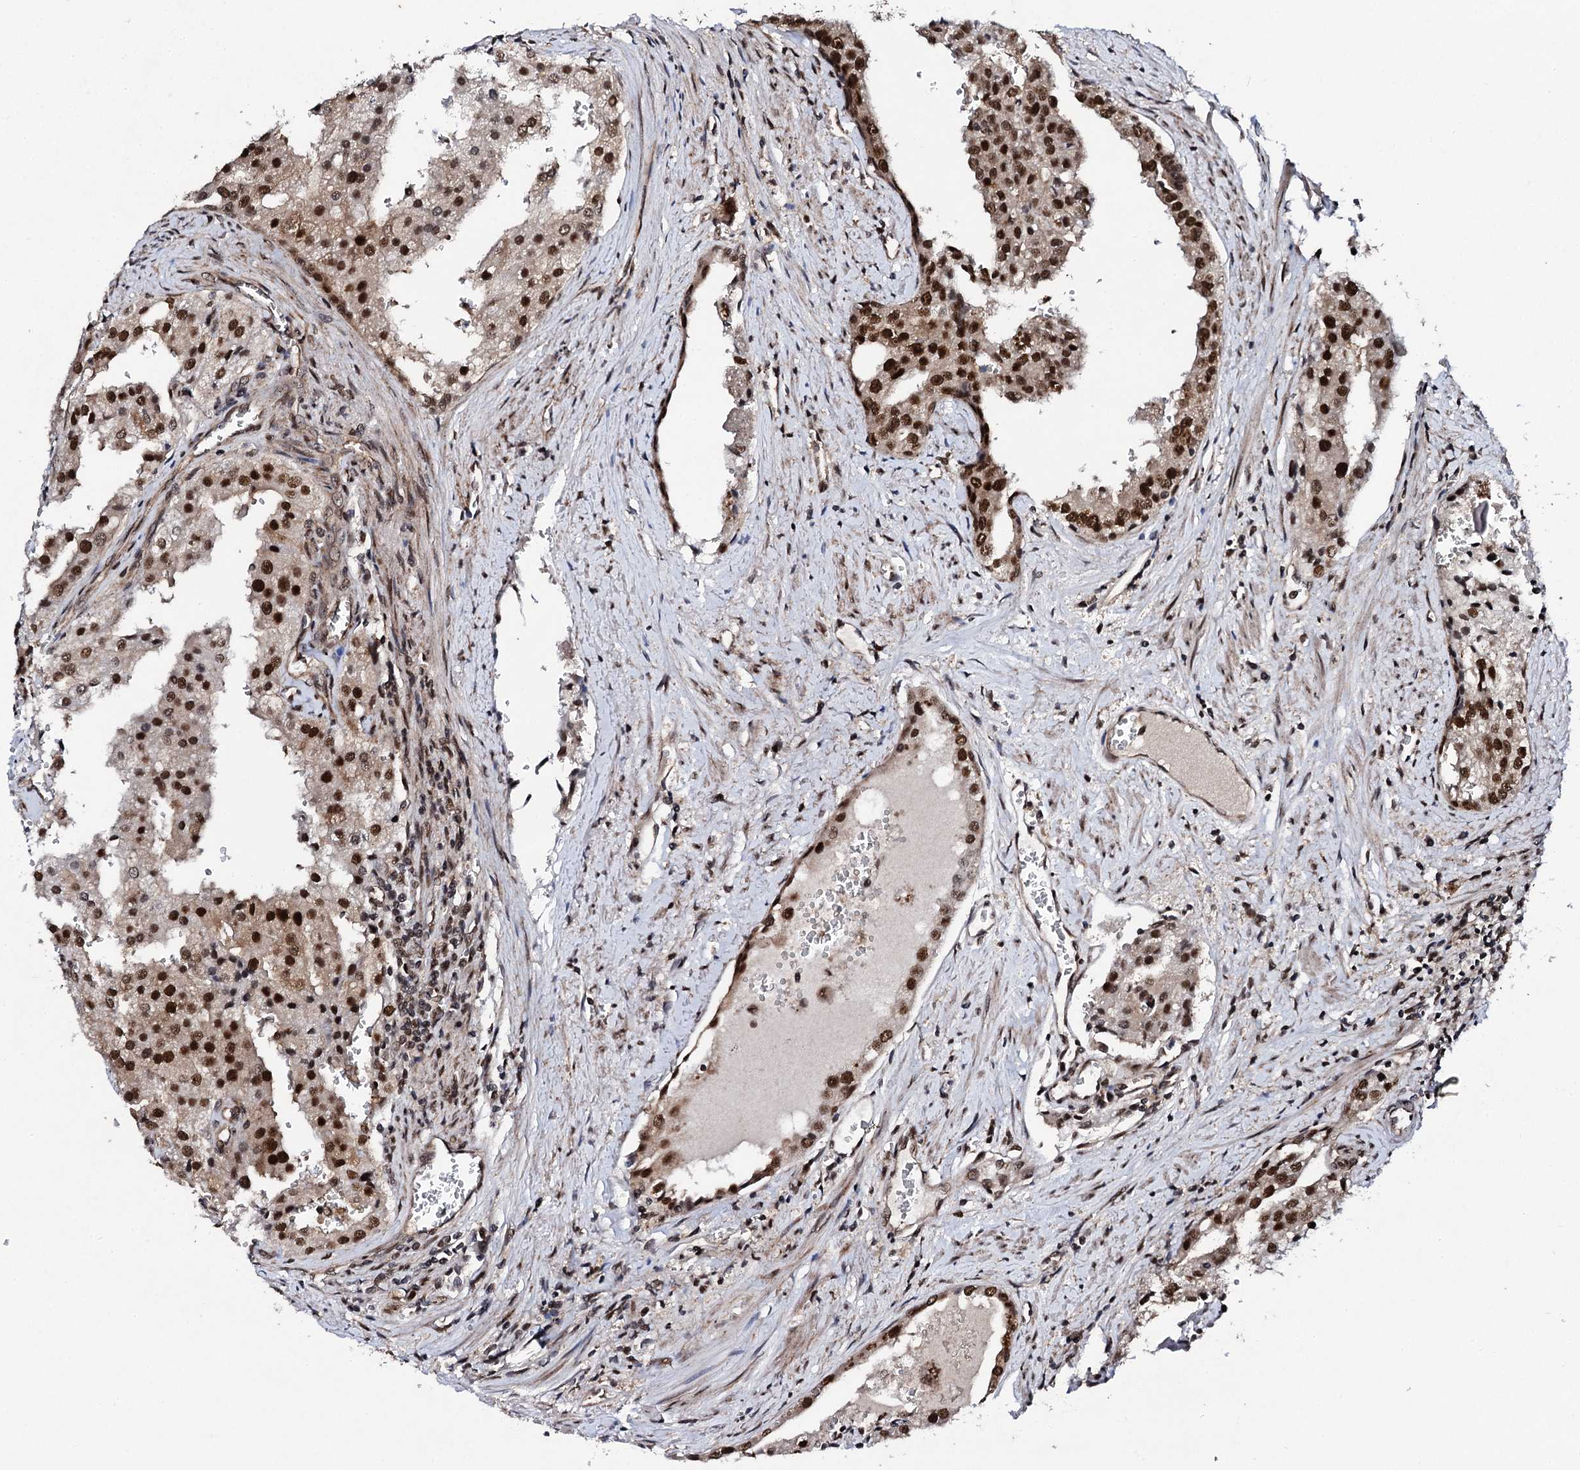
{"staining": {"intensity": "strong", "quantity": ">75%", "location": "nuclear"}, "tissue": "prostate cancer", "cell_type": "Tumor cells", "image_type": "cancer", "snomed": [{"axis": "morphology", "description": "Adenocarcinoma, High grade"}, {"axis": "topography", "description": "Prostate"}], "caption": "Immunohistochemistry (IHC) image of neoplastic tissue: human prostate adenocarcinoma (high-grade) stained using immunohistochemistry (IHC) reveals high levels of strong protein expression localized specifically in the nuclear of tumor cells, appearing as a nuclear brown color.", "gene": "CSTF3", "patient": {"sex": "male", "age": 68}}